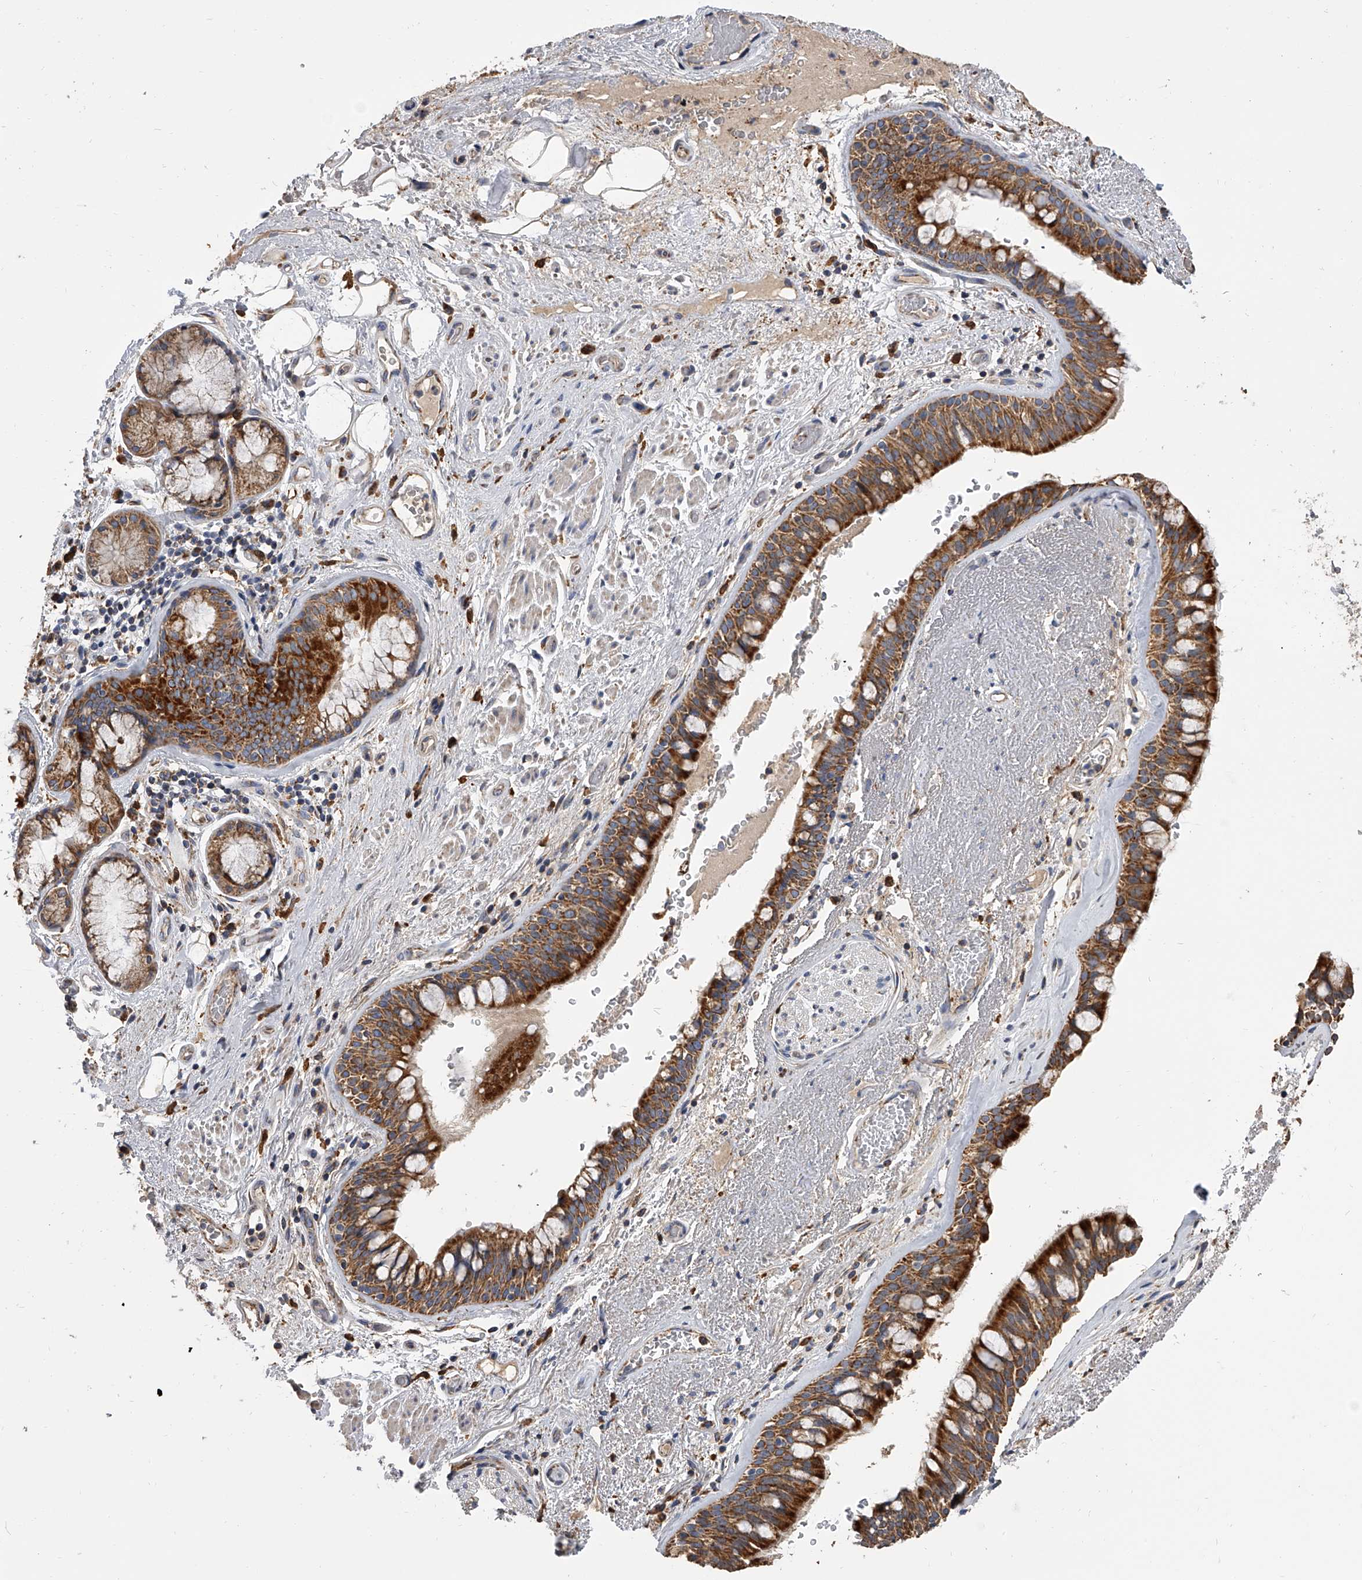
{"staining": {"intensity": "strong", "quantity": ">75%", "location": "cytoplasmic/membranous"}, "tissue": "bronchus", "cell_type": "Respiratory epithelial cells", "image_type": "normal", "snomed": [{"axis": "morphology", "description": "Normal tissue, NOS"}, {"axis": "morphology", "description": "Squamous cell carcinoma, NOS"}, {"axis": "topography", "description": "Lymph node"}, {"axis": "topography", "description": "Bronchus"}, {"axis": "topography", "description": "Lung"}], "caption": "IHC of benign human bronchus shows high levels of strong cytoplasmic/membranous expression in approximately >75% of respiratory epithelial cells.", "gene": "MRPL28", "patient": {"sex": "male", "age": 66}}